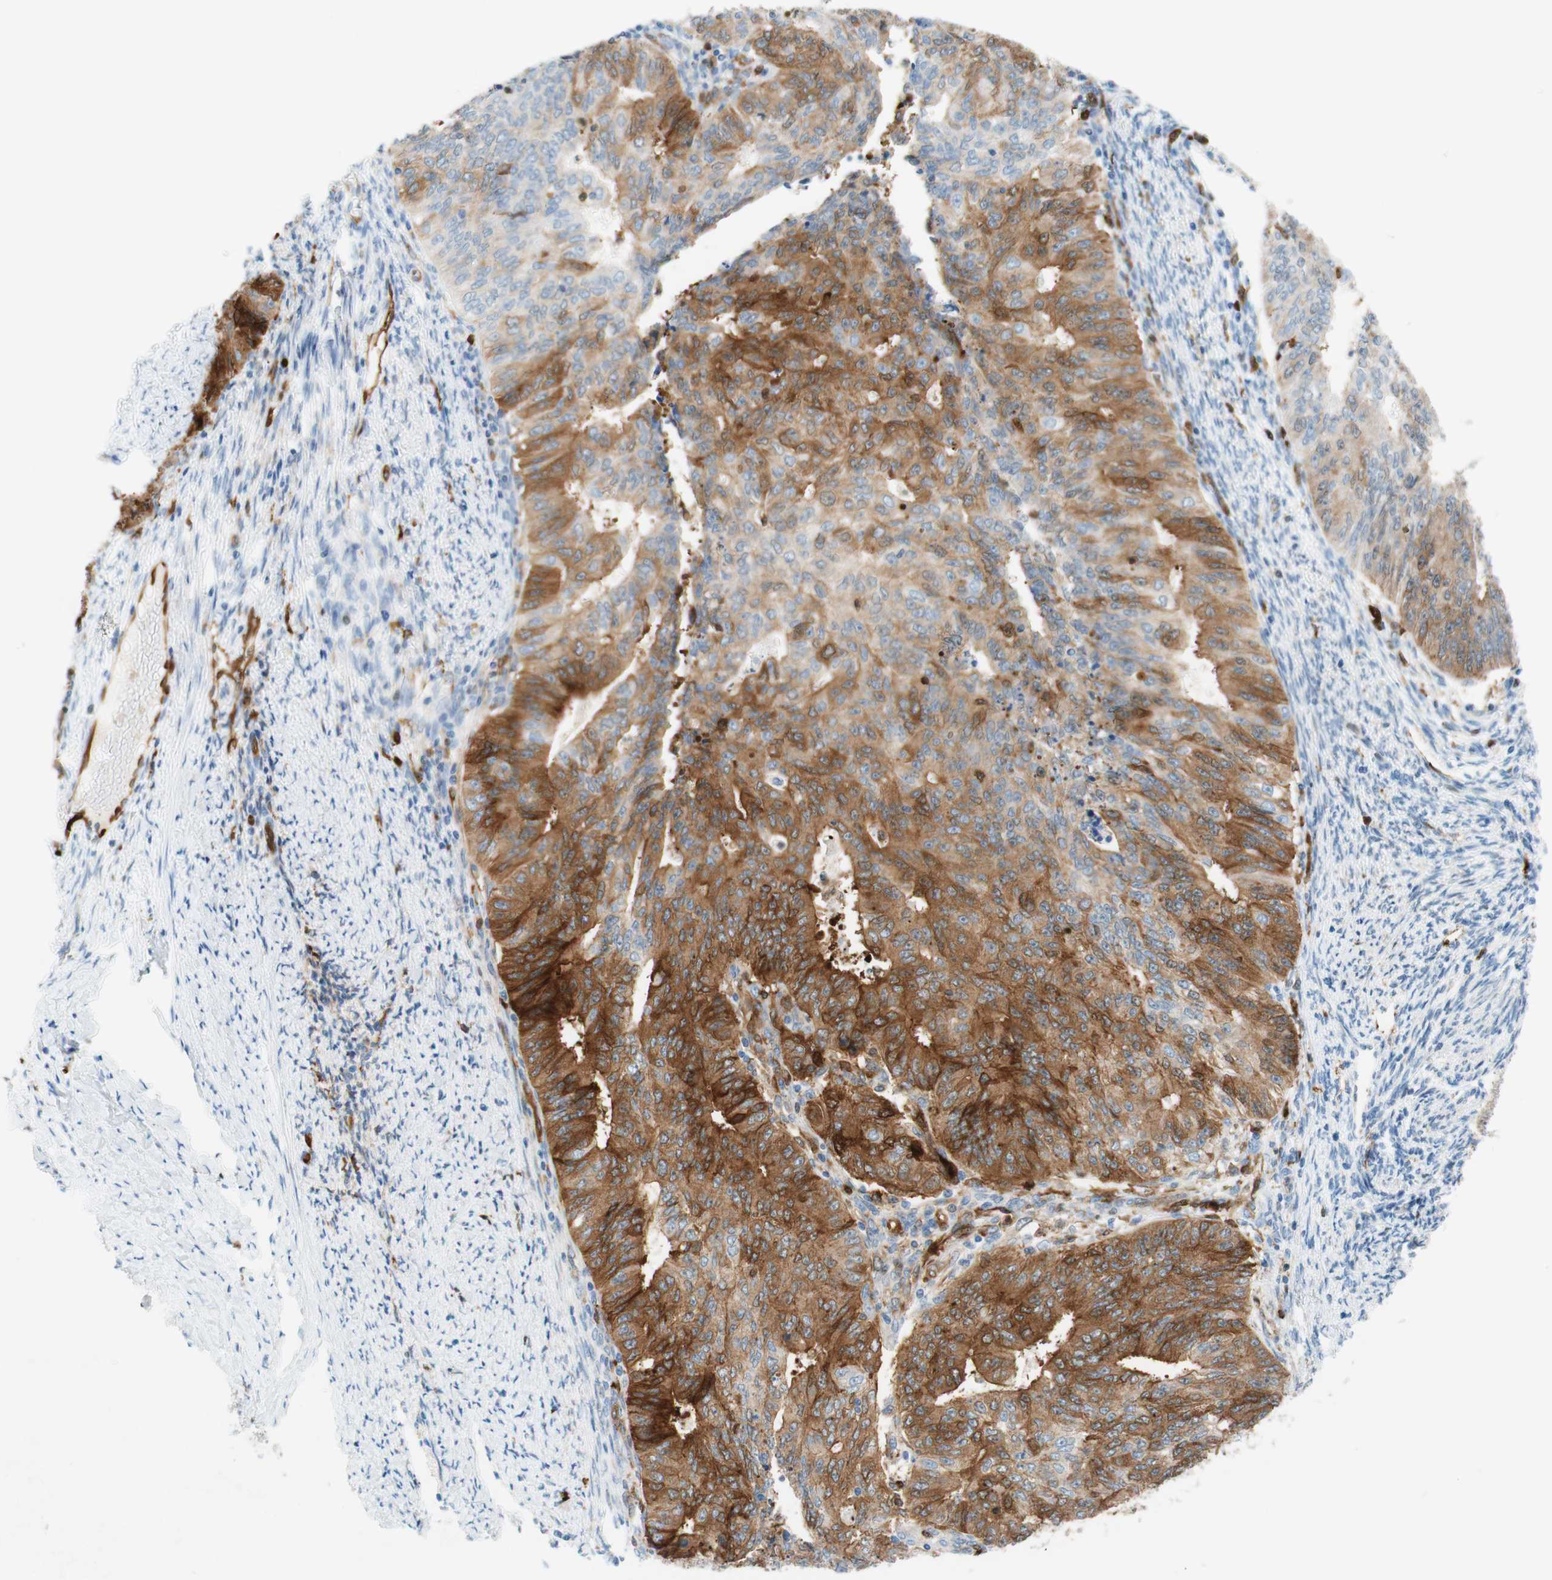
{"staining": {"intensity": "strong", "quantity": "25%-75%", "location": "cytoplasmic/membranous"}, "tissue": "endometrial cancer", "cell_type": "Tumor cells", "image_type": "cancer", "snomed": [{"axis": "morphology", "description": "Adenocarcinoma, NOS"}, {"axis": "topography", "description": "Endometrium"}], "caption": "Immunohistochemistry of human endometrial adenocarcinoma shows high levels of strong cytoplasmic/membranous expression in approximately 25%-75% of tumor cells.", "gene": "STMN1", "patient": {"sex": "female", "age": 32}}